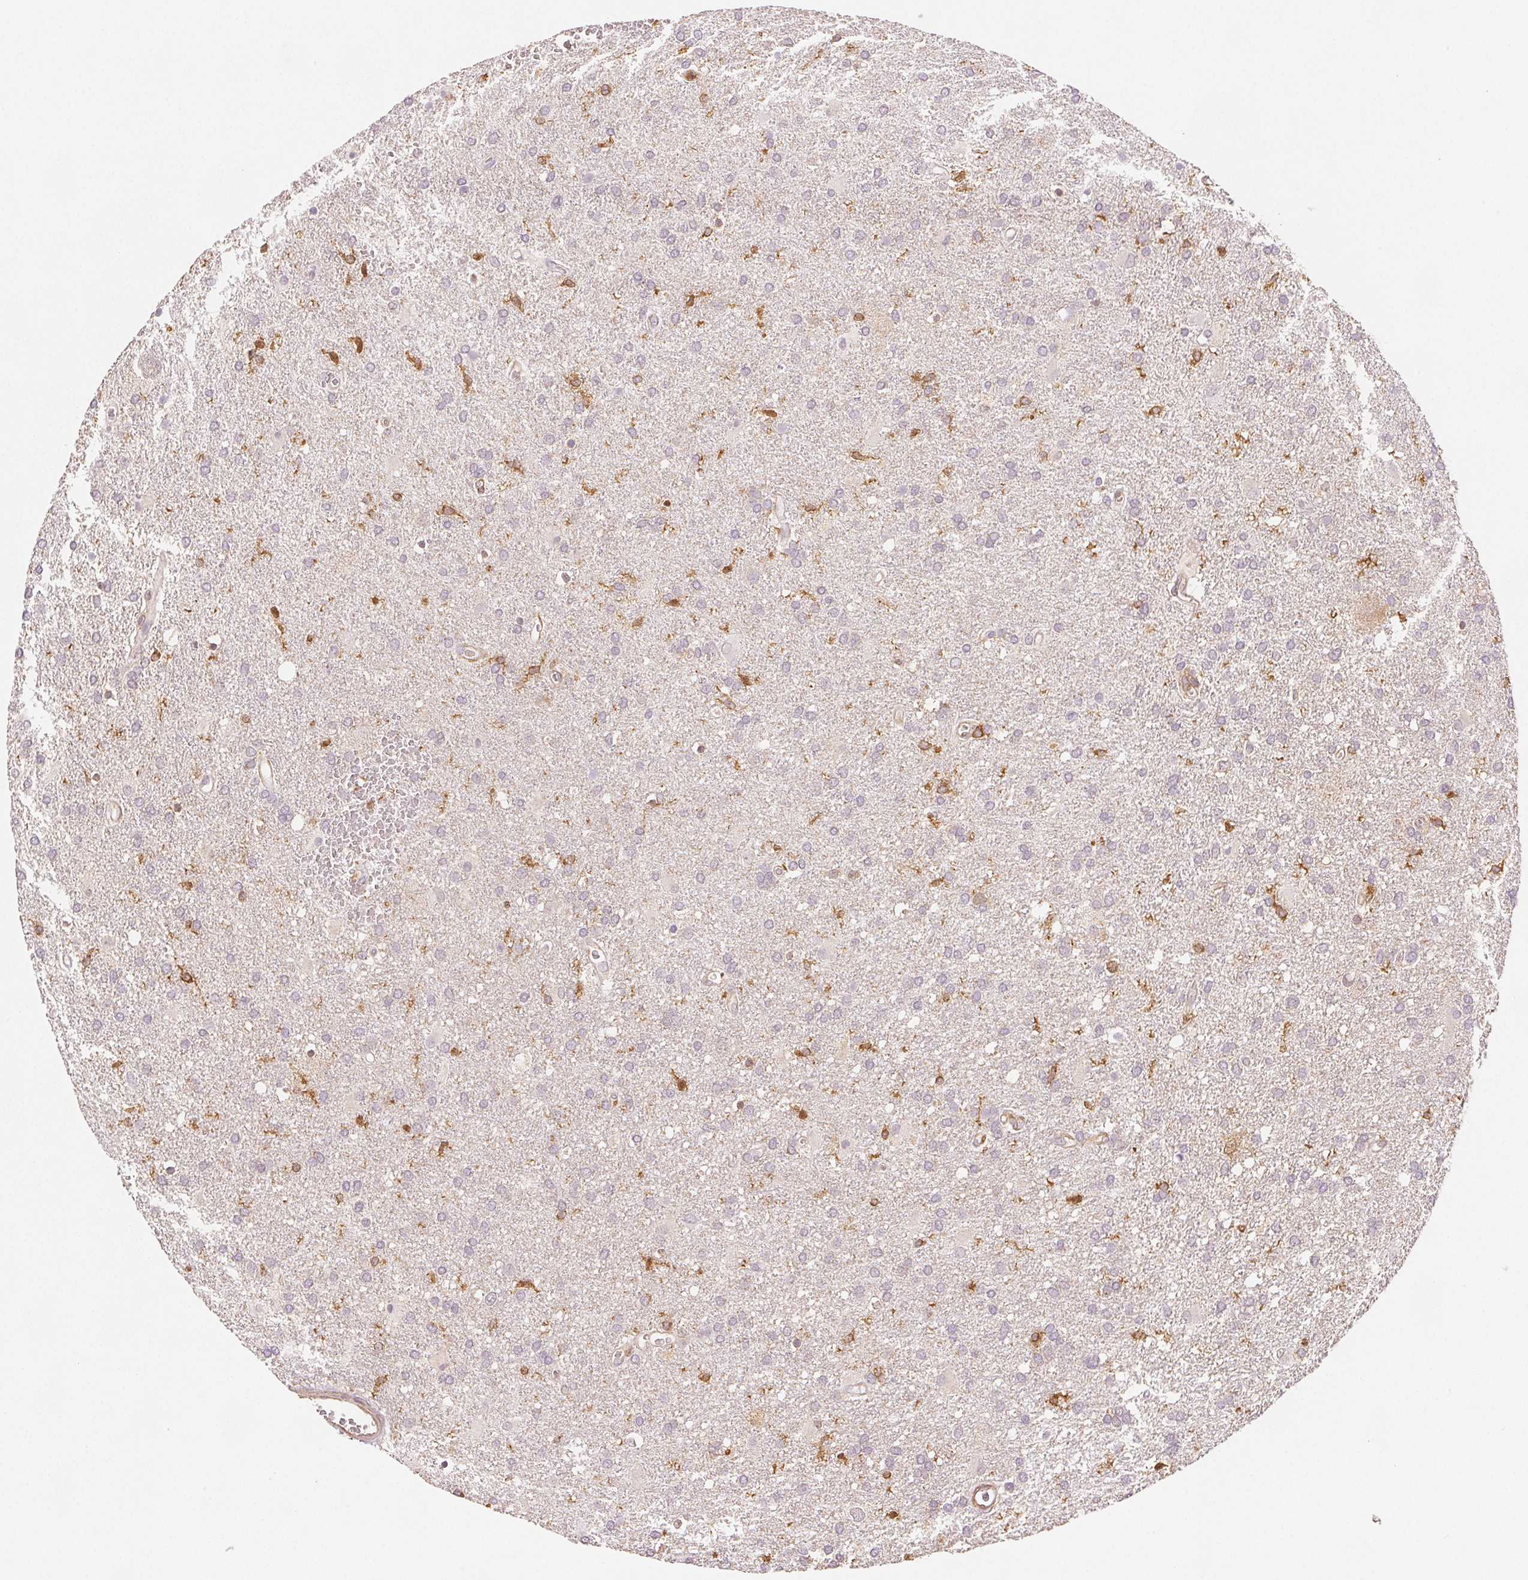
{"staining": {"intensity": "negative", "quantity": "none", "location": "none"}, "tissue": "glioma", "cell_type": "Tumor cells", "image_type": "cancer", "snomed": [{"axis": "morphology", "description": "Glioma, malignant, Low grade"}, {"axis": "topography", "description": "Brain"}], "caption": "Tumor cells are negative for brown protein staining in malignant glioma (low-grade). (Stains: DAB immunohistochemistry (IHC) with hematoxylin counter stain, Microscopy: brightfield microscopy at high magnification).", "gene": "DIAPH2", "patient": {"sex": "male", "age": 66}}